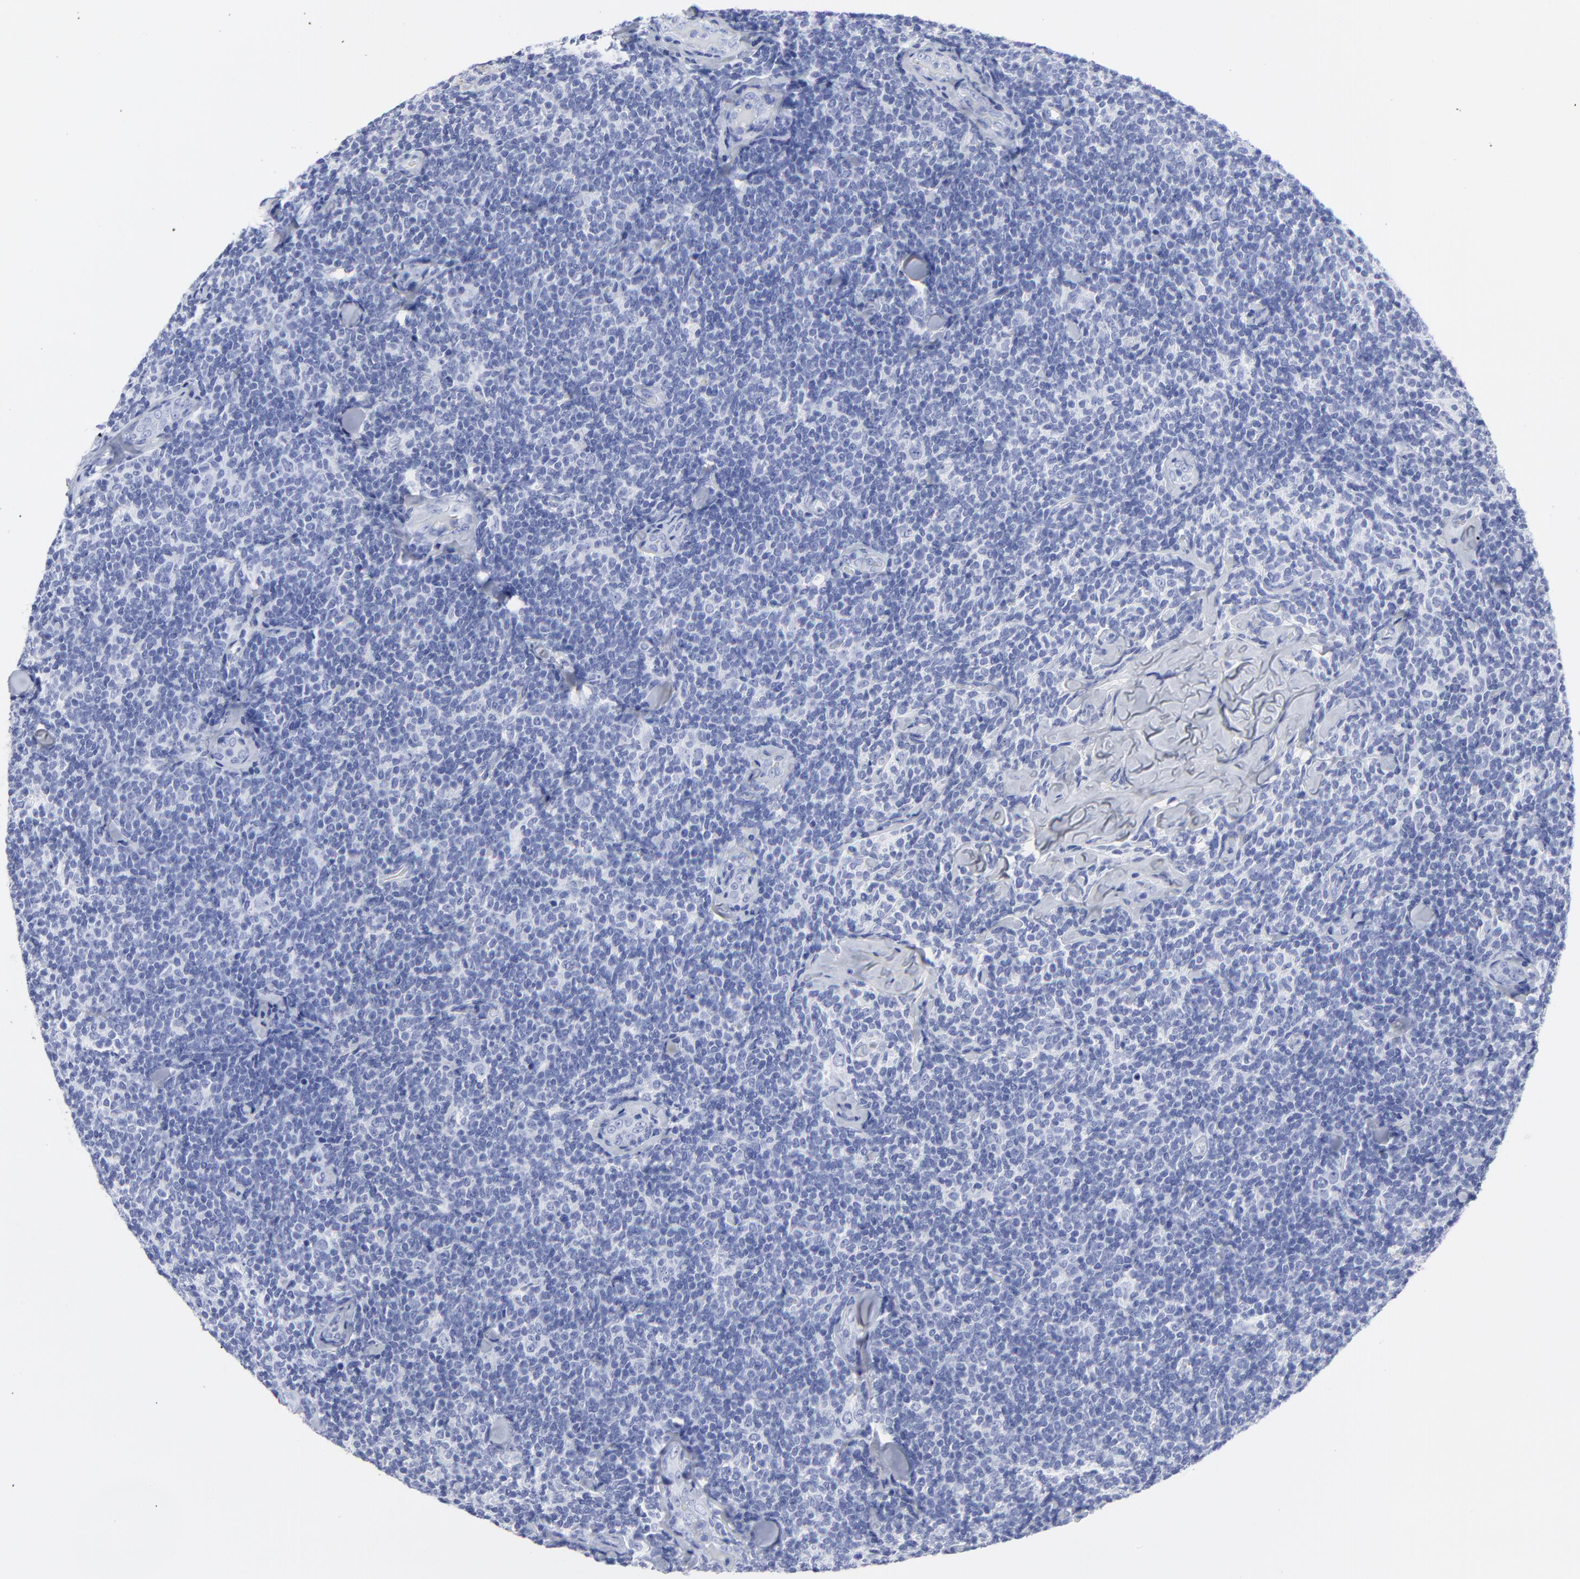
{"staining": {"intensity": "negative", "quantity": "none", "location": "none"}, "tissue": "lymphoma", "cell_type": "Tumor cells", "image_type": "cancer", "snomed": [{"axis": "morphology", "description": "Malignant lymphoma, non-Hodgkin's type, Low grade"}, {"axis": "topography", "description": "Lymph node"}], "caption": "Immunohistochemical staining of human low-grade malignant lymphoma, non-Hodgkin's type shows no significant positivity in tumor cells.", "gene": "DCN", "patient": {"sex": "female", "age": 56}}